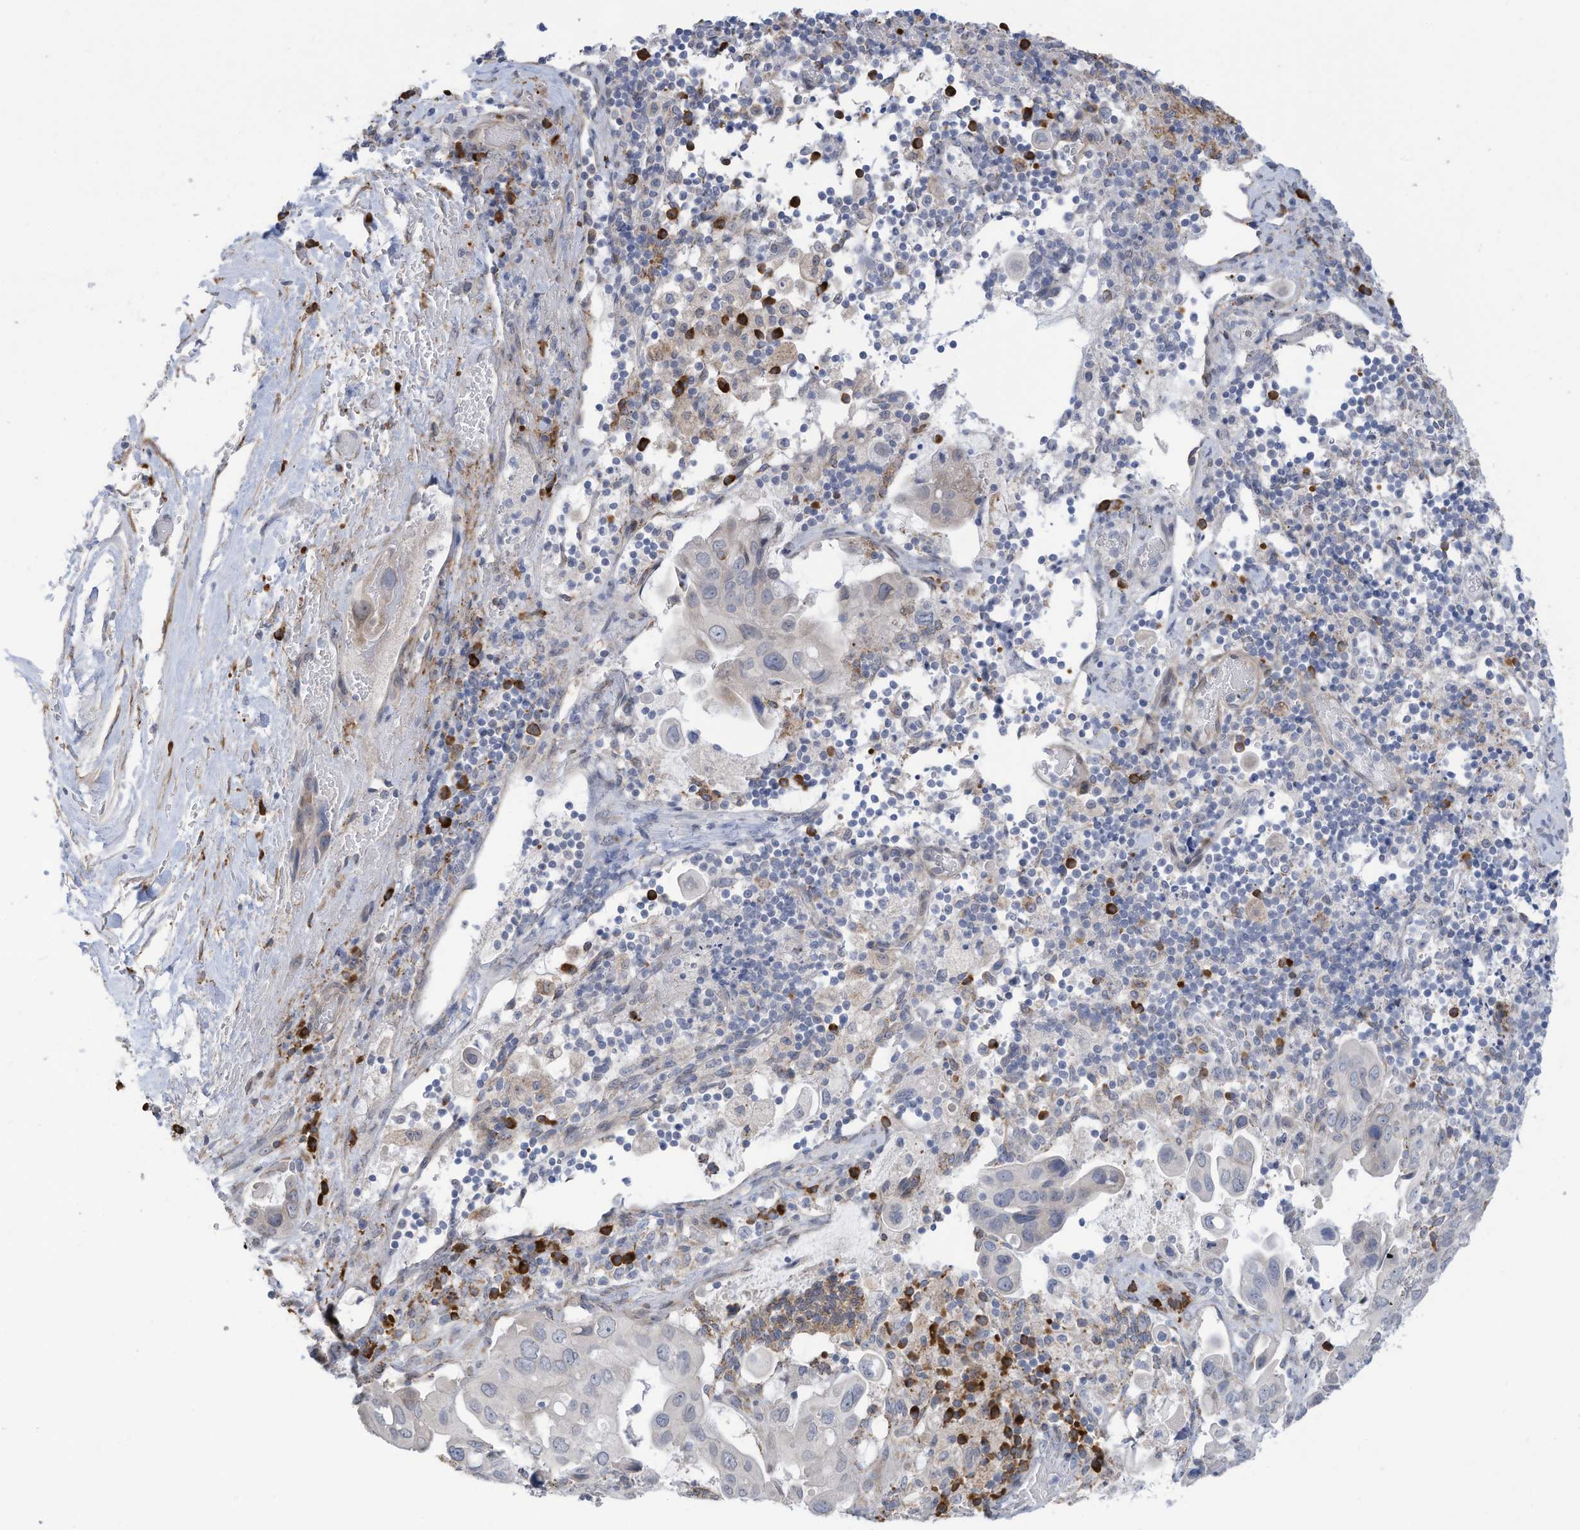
{"staining": {"intensity": "negative", "quantity": "none", "location": "none"}, "tissue": "pancreatic cancer", "cell_type": "Tumor cells", "image_type": "cancer", "snomed": [{"axis": "morphology", "description": "Inflammation, NOS"}, {"axis": "morphology", "description": "Adenocarcinoma, NOS"}, {"axis": "topography", "description": "Pancreas"}], "caption": "Immunohistochemistry (IHC) photomicrograph of neoplastic tissue: human pancreatic cancer stained with DAB shows no significant protein positivity in tumor cells.", "gene": "ZNF292", "patient": {"sex": "female", "age": 56}}